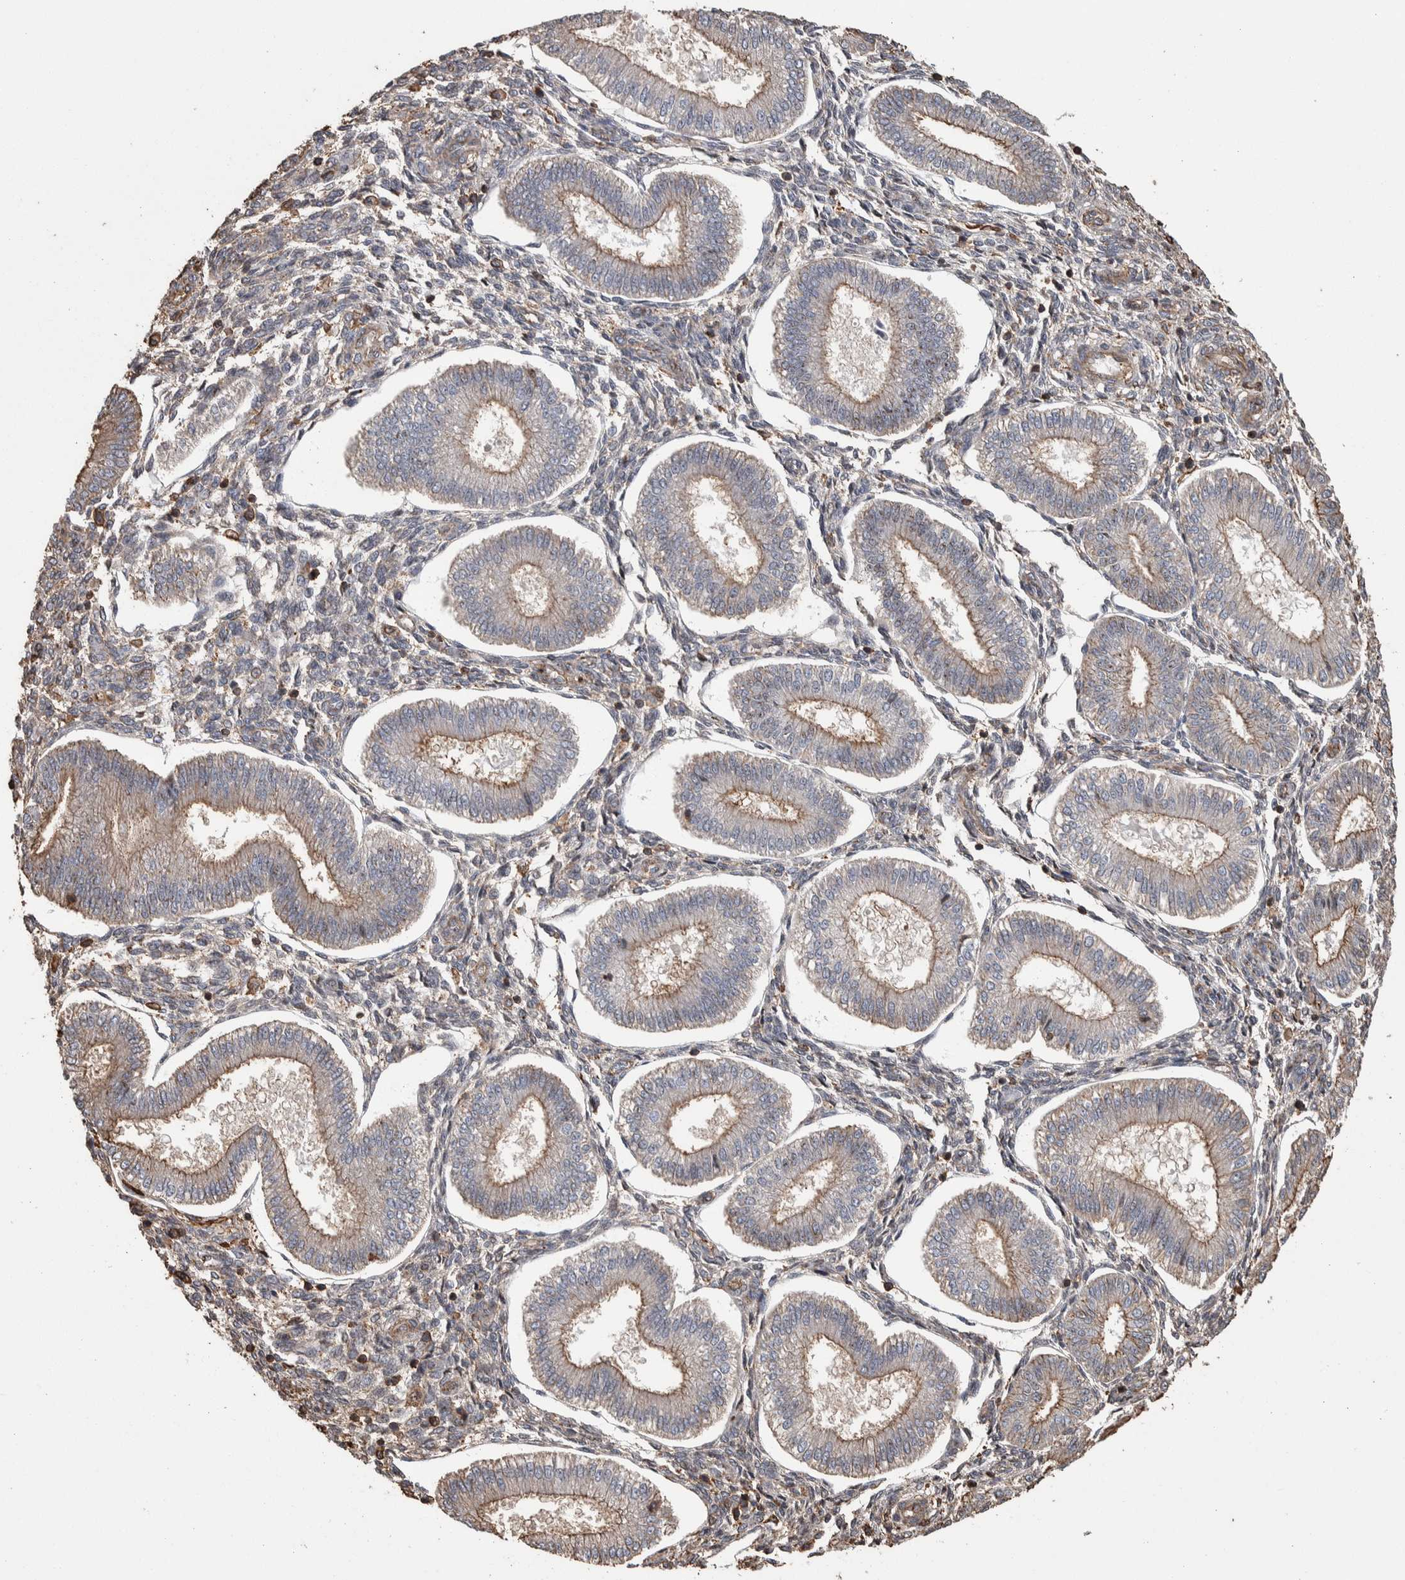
{"staining": {"intensity": "weak", "quantity": "25%-75%", "location": "cytoplasmic/membranous"}, "tissue": "endometrium", "cell_type": "Cells in endometrial stroma", "image_type": "normal", "snomed": [{"axis": "morphology", "description": "Normal tissue, NOS"}, {"axis": "topography", "description": "Endometrium"}], "caption": "This image demonstrates immunohistochemistry staining of benign endometrium, with low weak cytoplasmic/membranous staining in approximately 25%-75% of cells in endometrial stroma.", "gene": "ENPP2", "patient": {"sex": "female", "age": 39}}